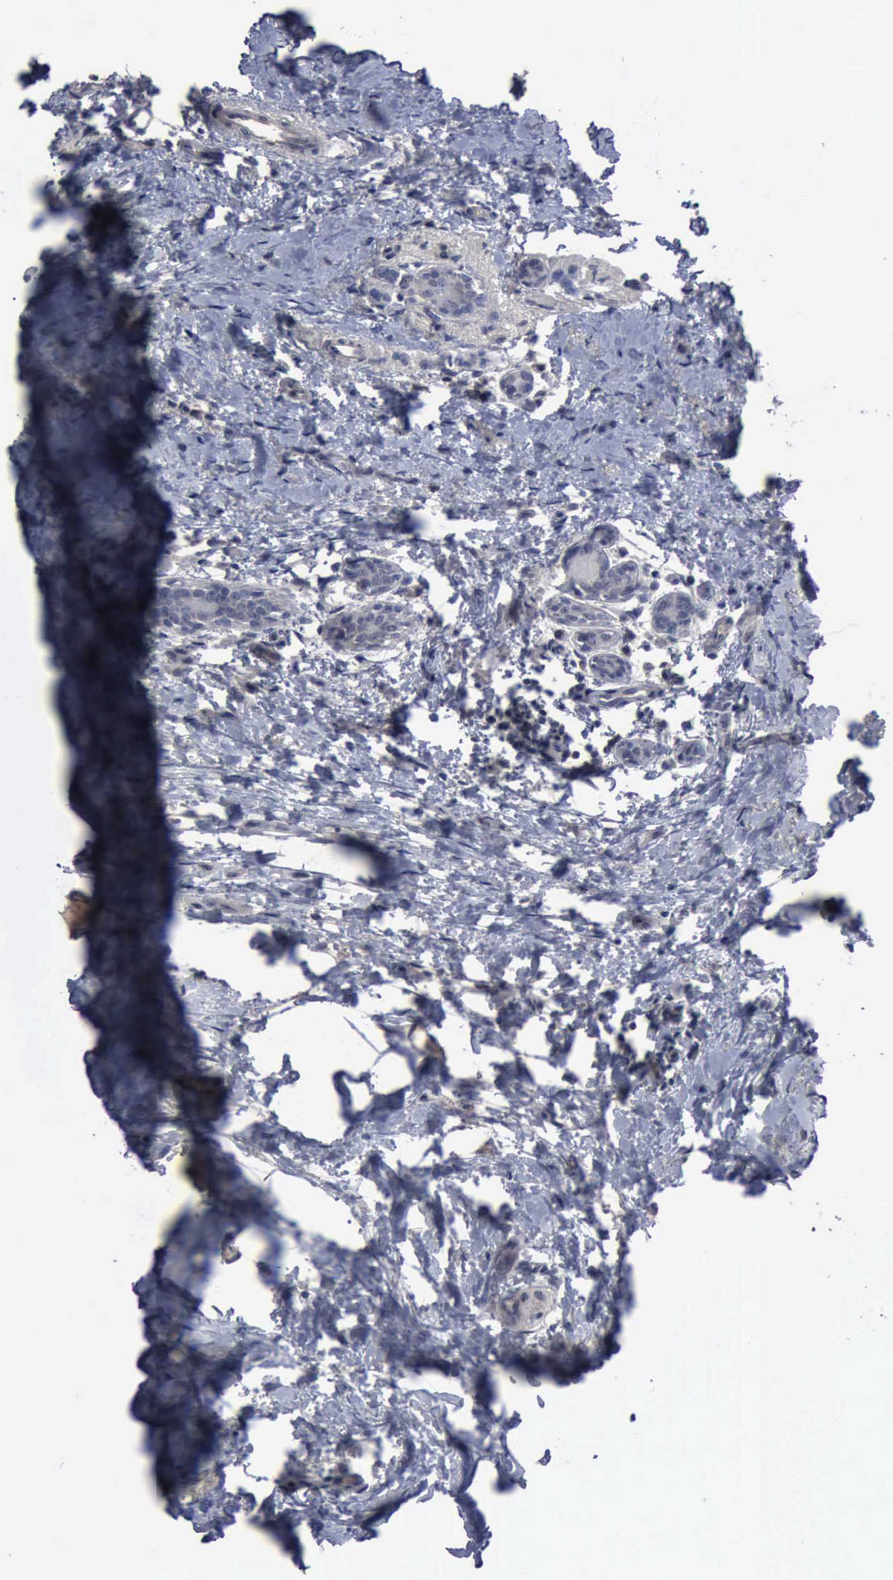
{"staining": {"intensity": "negative", "quantity": "none", "location": "none"}, "tissue": "breast cancer", "cell_type": "Tumor cells", "image_type": "cancer", "snomed": [{"axis": "morphology", "description": "Lobular carcinoma"}, {"axis": "topography", "description": "Breast"}], "caption": "The photomicrograph reveals no staining of tumor cells in lobular carcinoma (breast). (DAB (3,3'-diaminobenzidine) IHC, high magnification).", "gene": "MYO18B", "patient": {"sex": "female", "age": 55}}